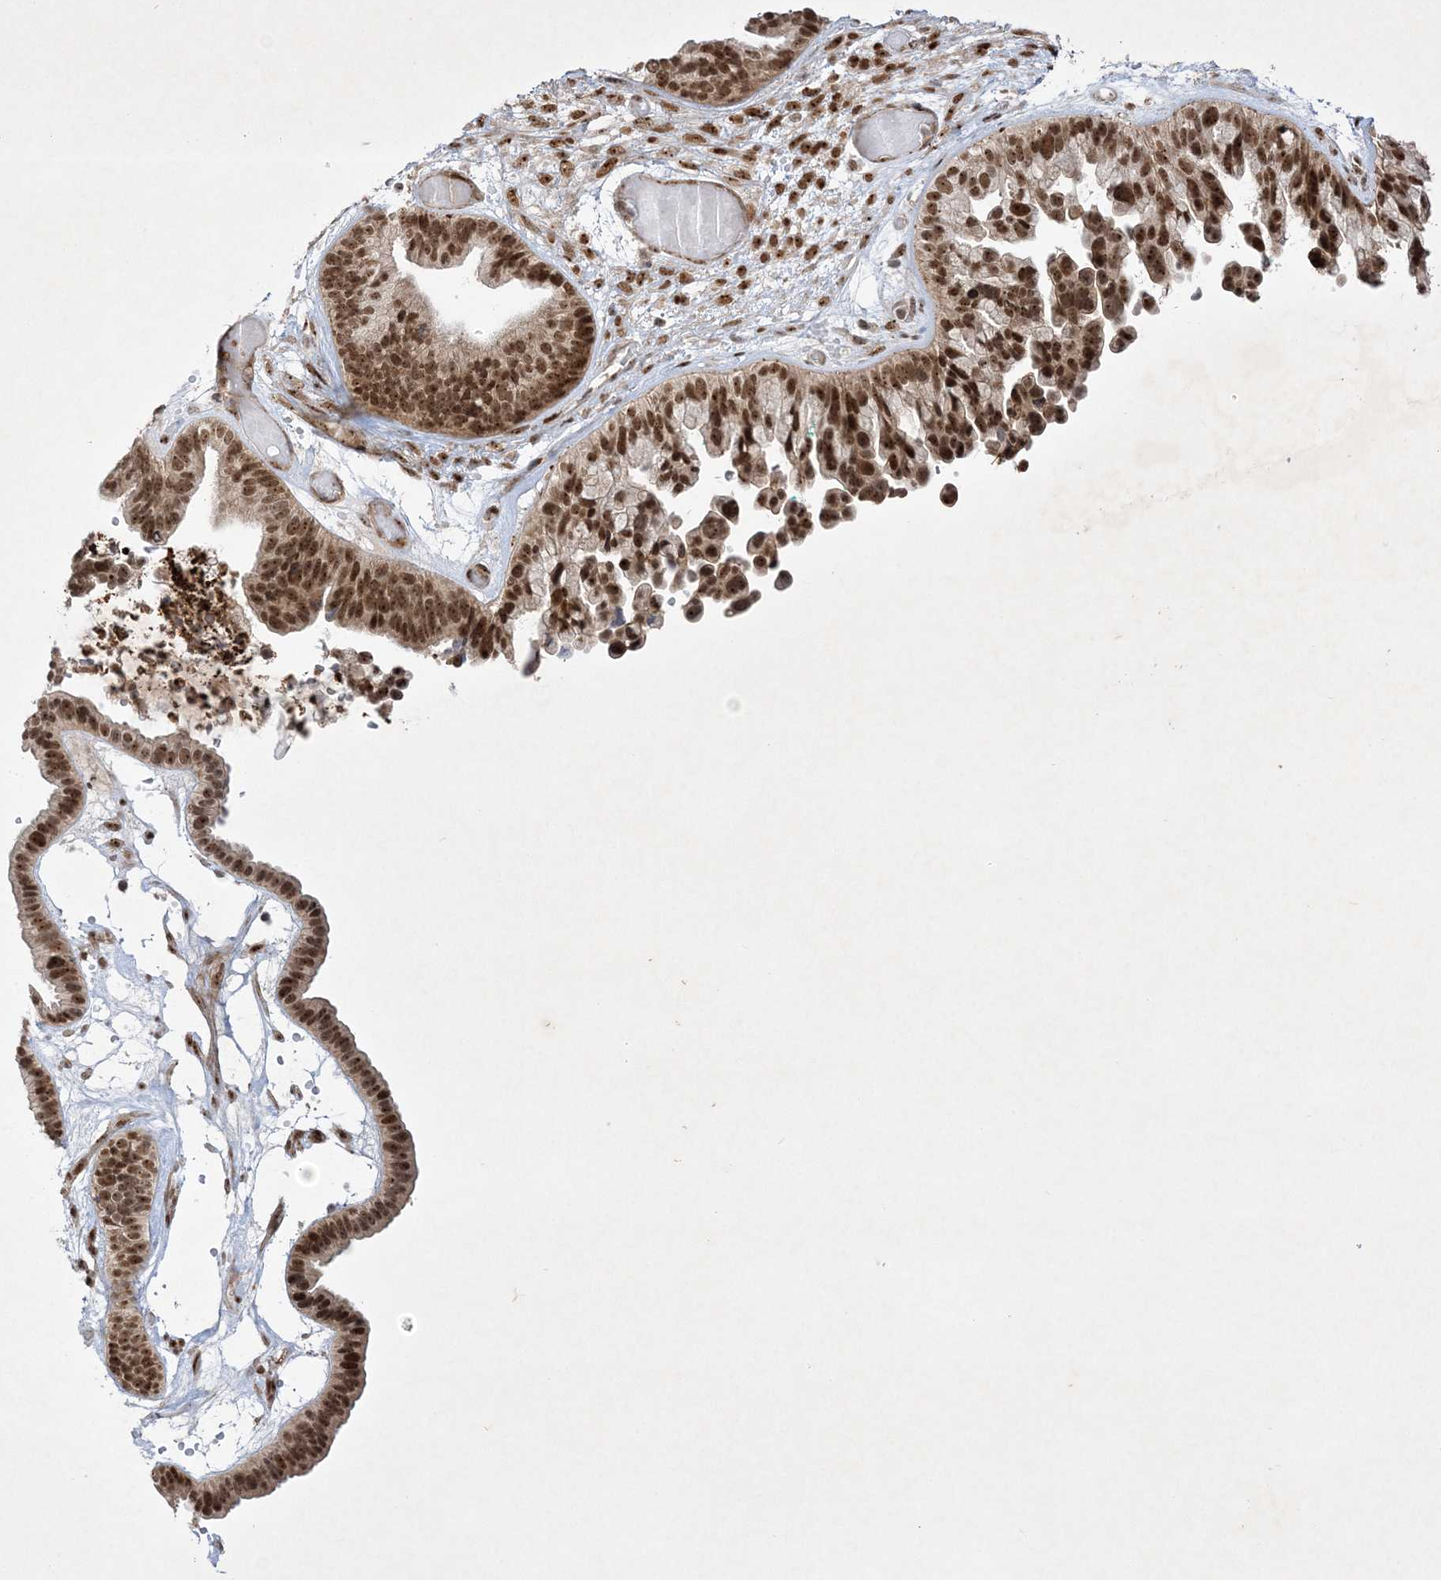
{"staining": {"intensity": "moderate", "quantity": ">75%", "location": "nuclear"}, "tissue": "ovarian cancer", "cell_type": "Tumor cells", "image_type": "cancer", "snomed": [{"axis": "morphology", "description": "Cystadenocarcinoma, serous, NOS"}, {"axis": "topography", "description": "Ovary"}], "caption": "Protein expression analysis of ovarian cancer (serous cystadenocarcinoma) exhibits moderate nuclear expression in approximately >75% of tumor cells.", "gene": "NPM3", "patient": {"sex": "female", "age": 56}}